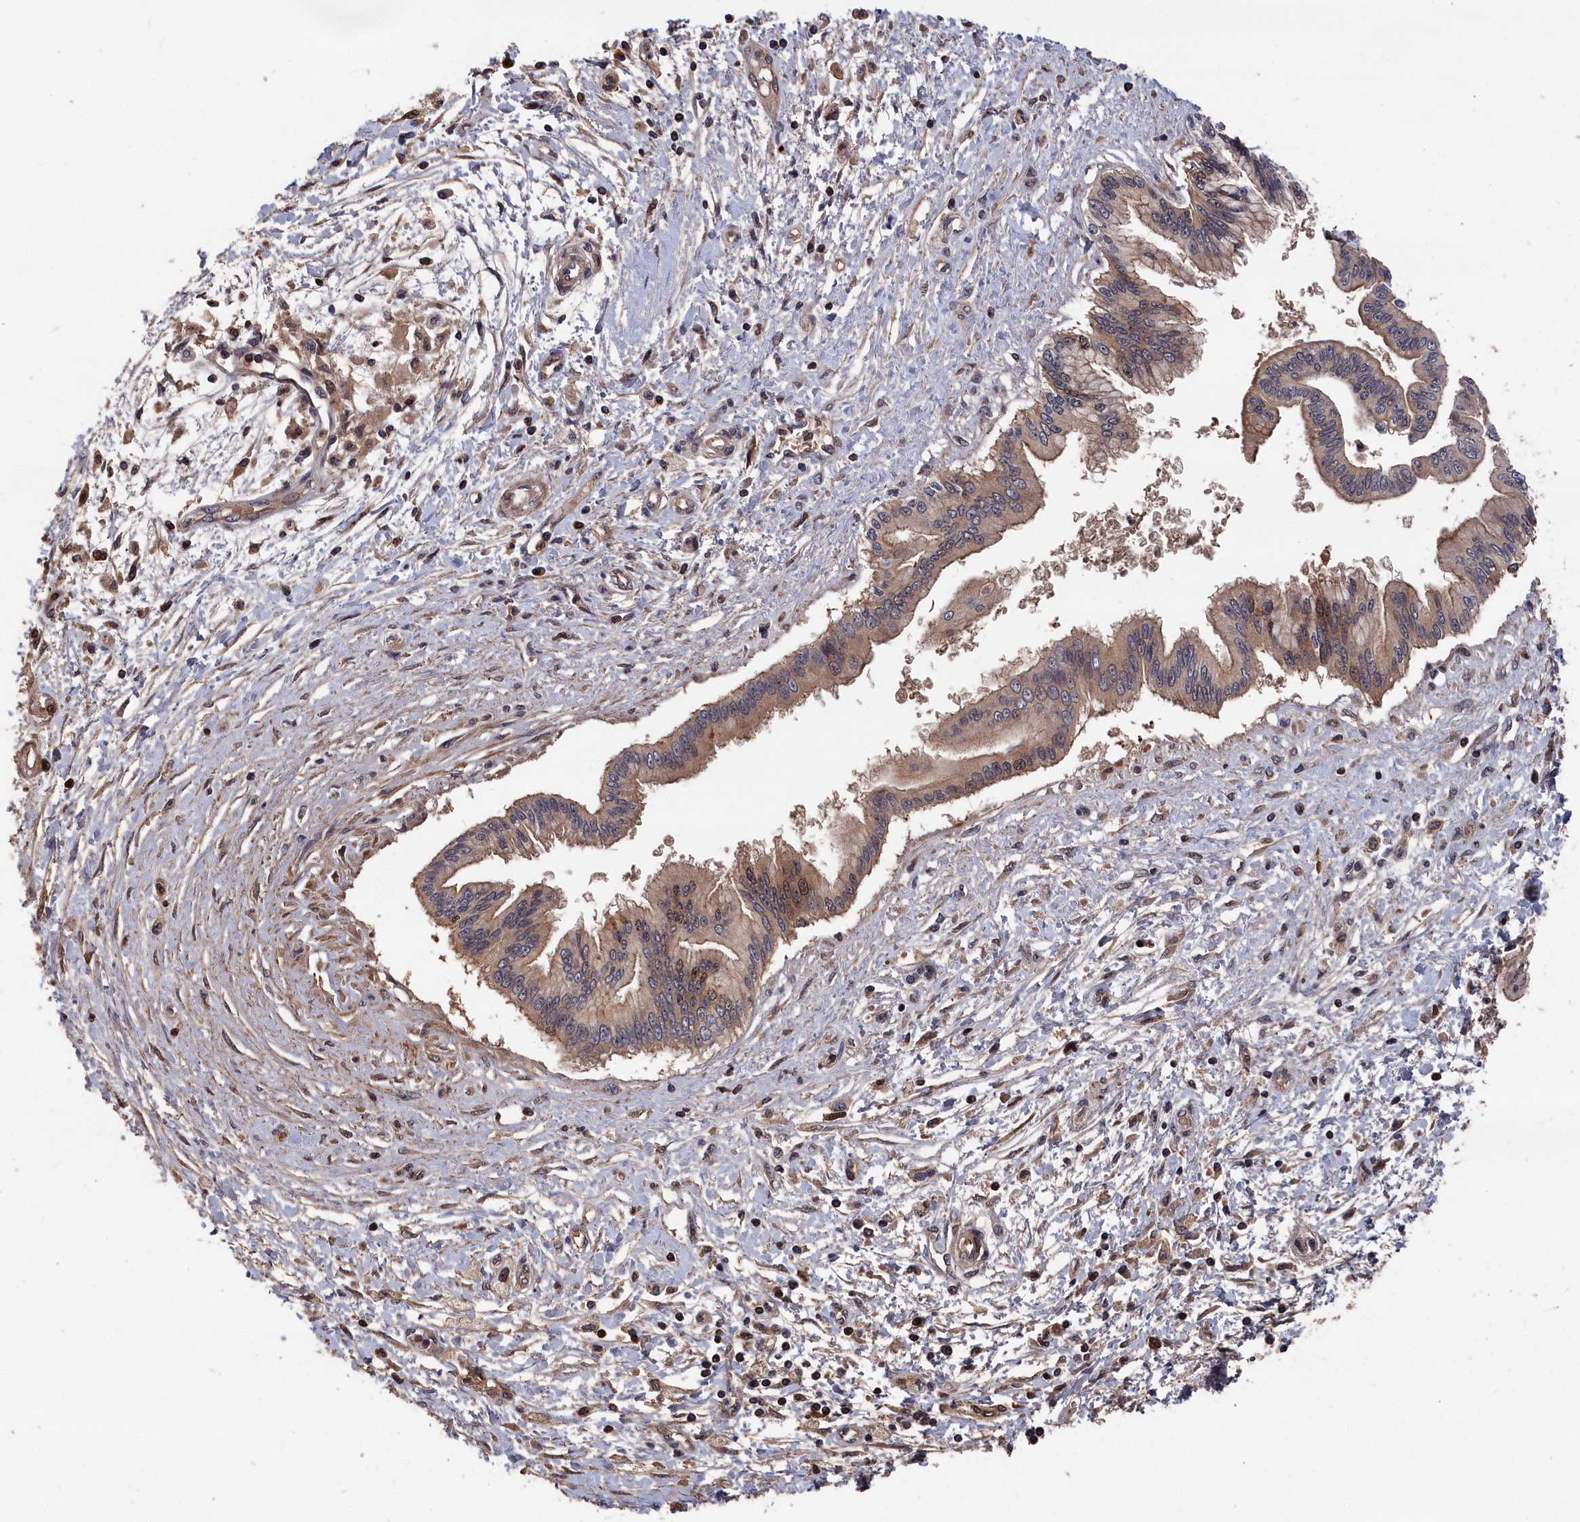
{"staining": {"intensity": "moderate", "quantity": ">75%", "location": "cytoplasmic/membranous,nuclear"}, "tissue": "pancreatic cancer", "cell_type": "Tumor cells", "image_type": "cancer", "snomed": [{"axis": "morphology", "description": "Adenocarcinoma, NOS"}, {"axis": "topography", "description": "Pancreas"}], "caption": "An image showing moderate cytoplasmic/membranous and nuclear positivity in about >75% of tumor cells in pancreatic cancer (adenocarcinoma), as visualized by brown immunohistochemical staining.", "gene": "RMI2", "patient": {"sex": "male", "age": 46}}